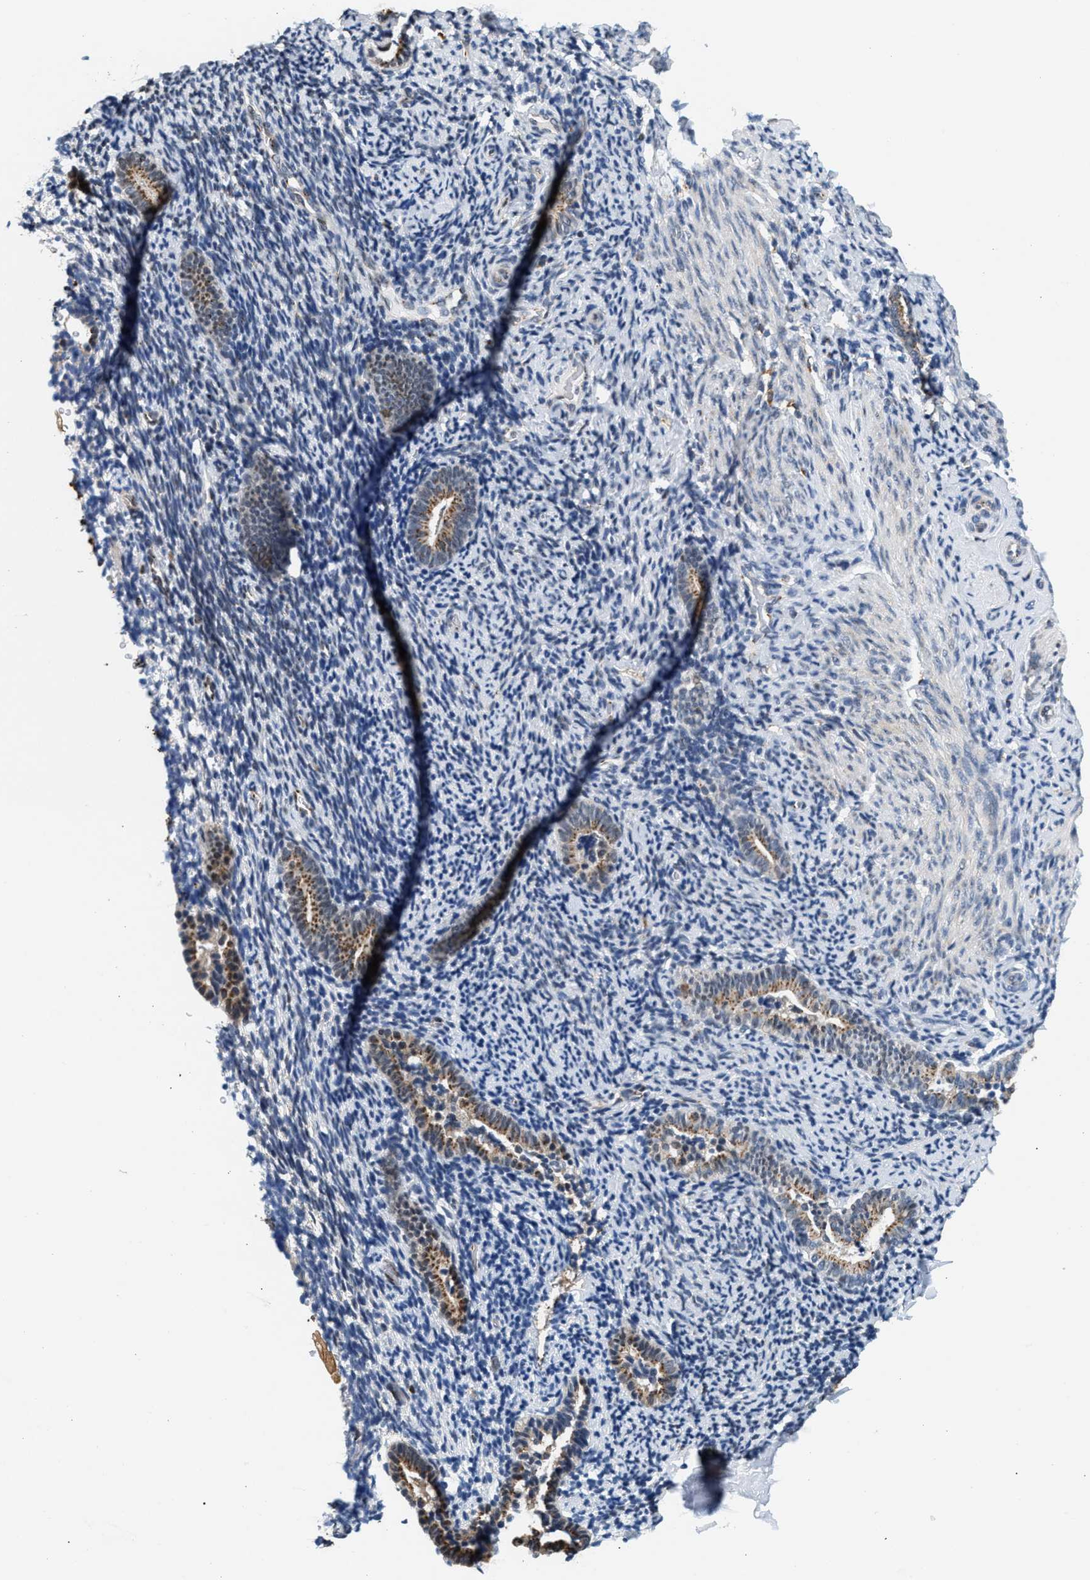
{"staining": {"intensity": "negative", "quantity": "none", "location": "none"}, "tissue": "endometrium", "cell_type": "Cells in endometrial stroma", "image_type": "normal", "snomed": [{"axis": "morphology", "description": "Normal tissue, NOS"}, {"axis": "topography", "description": "Endometrium"}], "caption": "Immunohistochemical staining of normal endometrium exhibits no significant expression in cells in endometrial stroma.", "gene": "KCNMB2", "patient": {"sex": "female", "age": 51}}